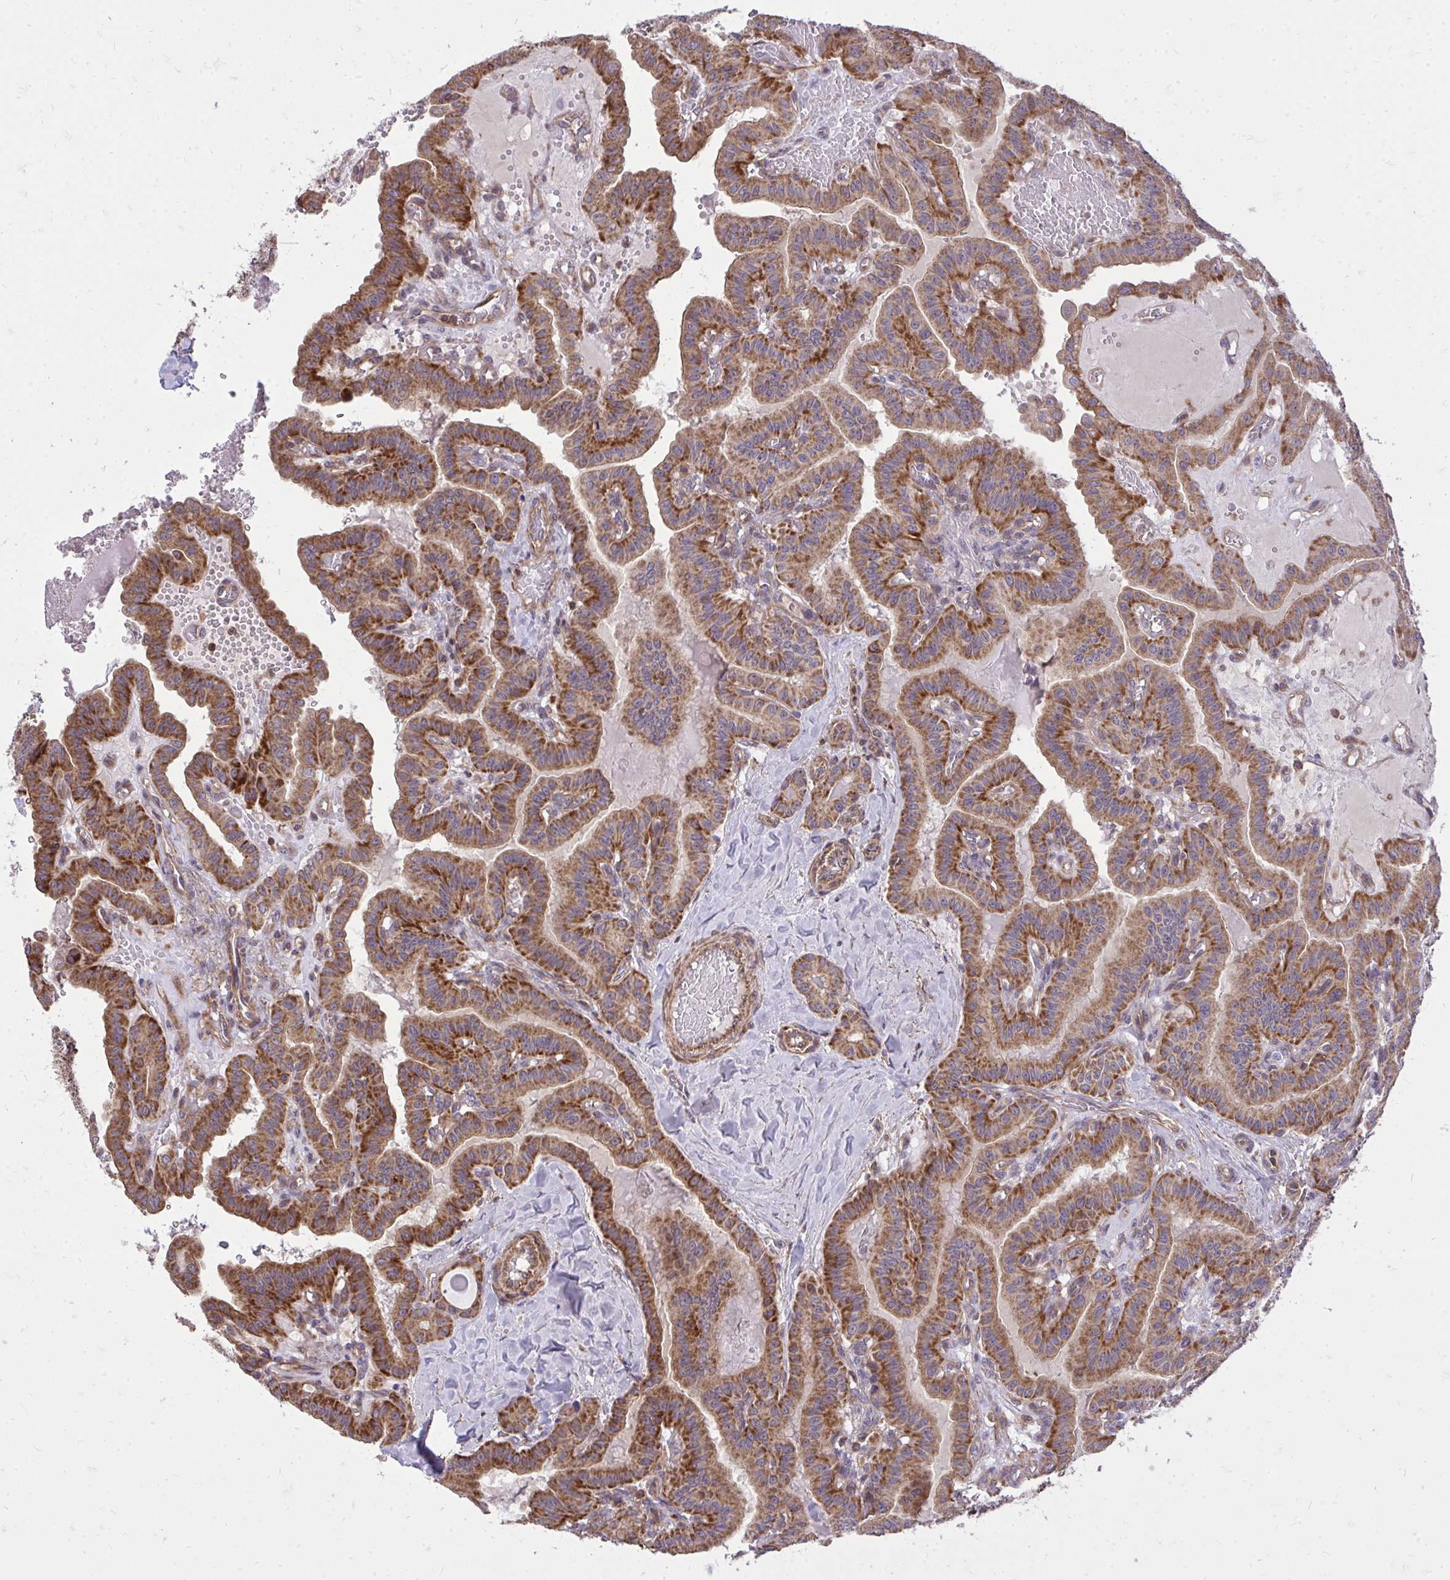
{"staining": {"intensity": "strong", "quantity": ">75%", "location": "cytoplasmic/membranous"}, "tissue": "thyroid cancer", "cell_type": "Tumor cells", "image_type": "cancer", "snomed": [{"axis": "morphology", "description": "Papillary adenocarcinoma, NOS"}, {"axis": "topography", "description": "Thyroid gland"}], "caption": "Human thyroid cancer (papillary adenocarcinoma) stained with a brown dye demonstrates strong cytoplasmic/membranous positive expression in approximately >75% of tumor cells.", "gene": "SLC7A5", "patient": {"sex": "male", "age": 87}}